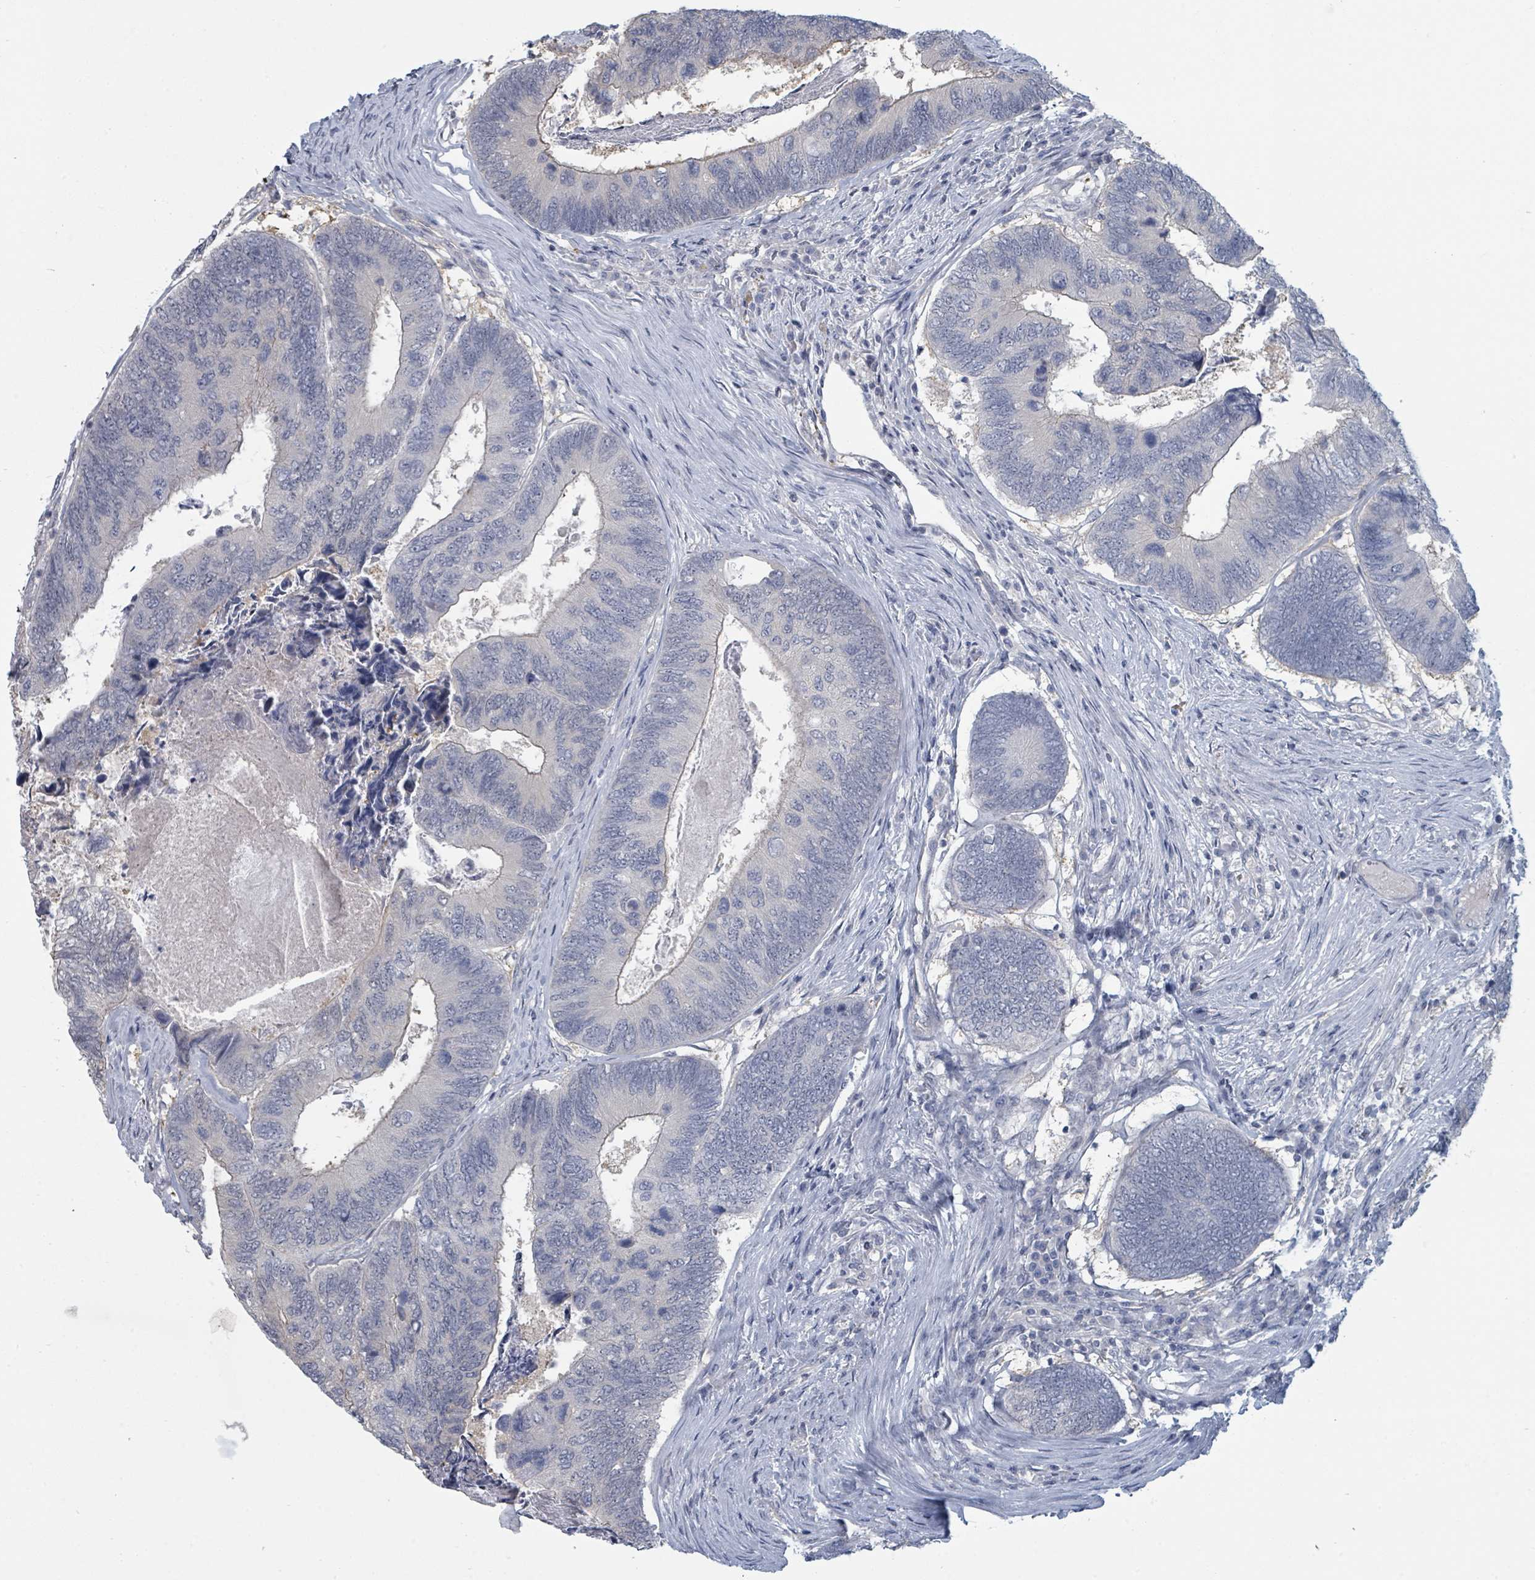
{"staining": {"intensity": "negative", "quantity": "none", "location": "none"}, "tissue": "colorectal cancer", "cell_type": "Tumor cells", "image_type": "cancer", "snomed": [{"axis": "morphology", "description": "Adenocarcinoma, NOS"}, {"axis": "topography", "description": "Colon"}], "caption": "Colorectal cancer (adenocarcinoma) stained for a protein using IHC reveals no positivity tumor cells.", "gene": "SLC25A45", "patient": {"sex": "female", "age": 67}}